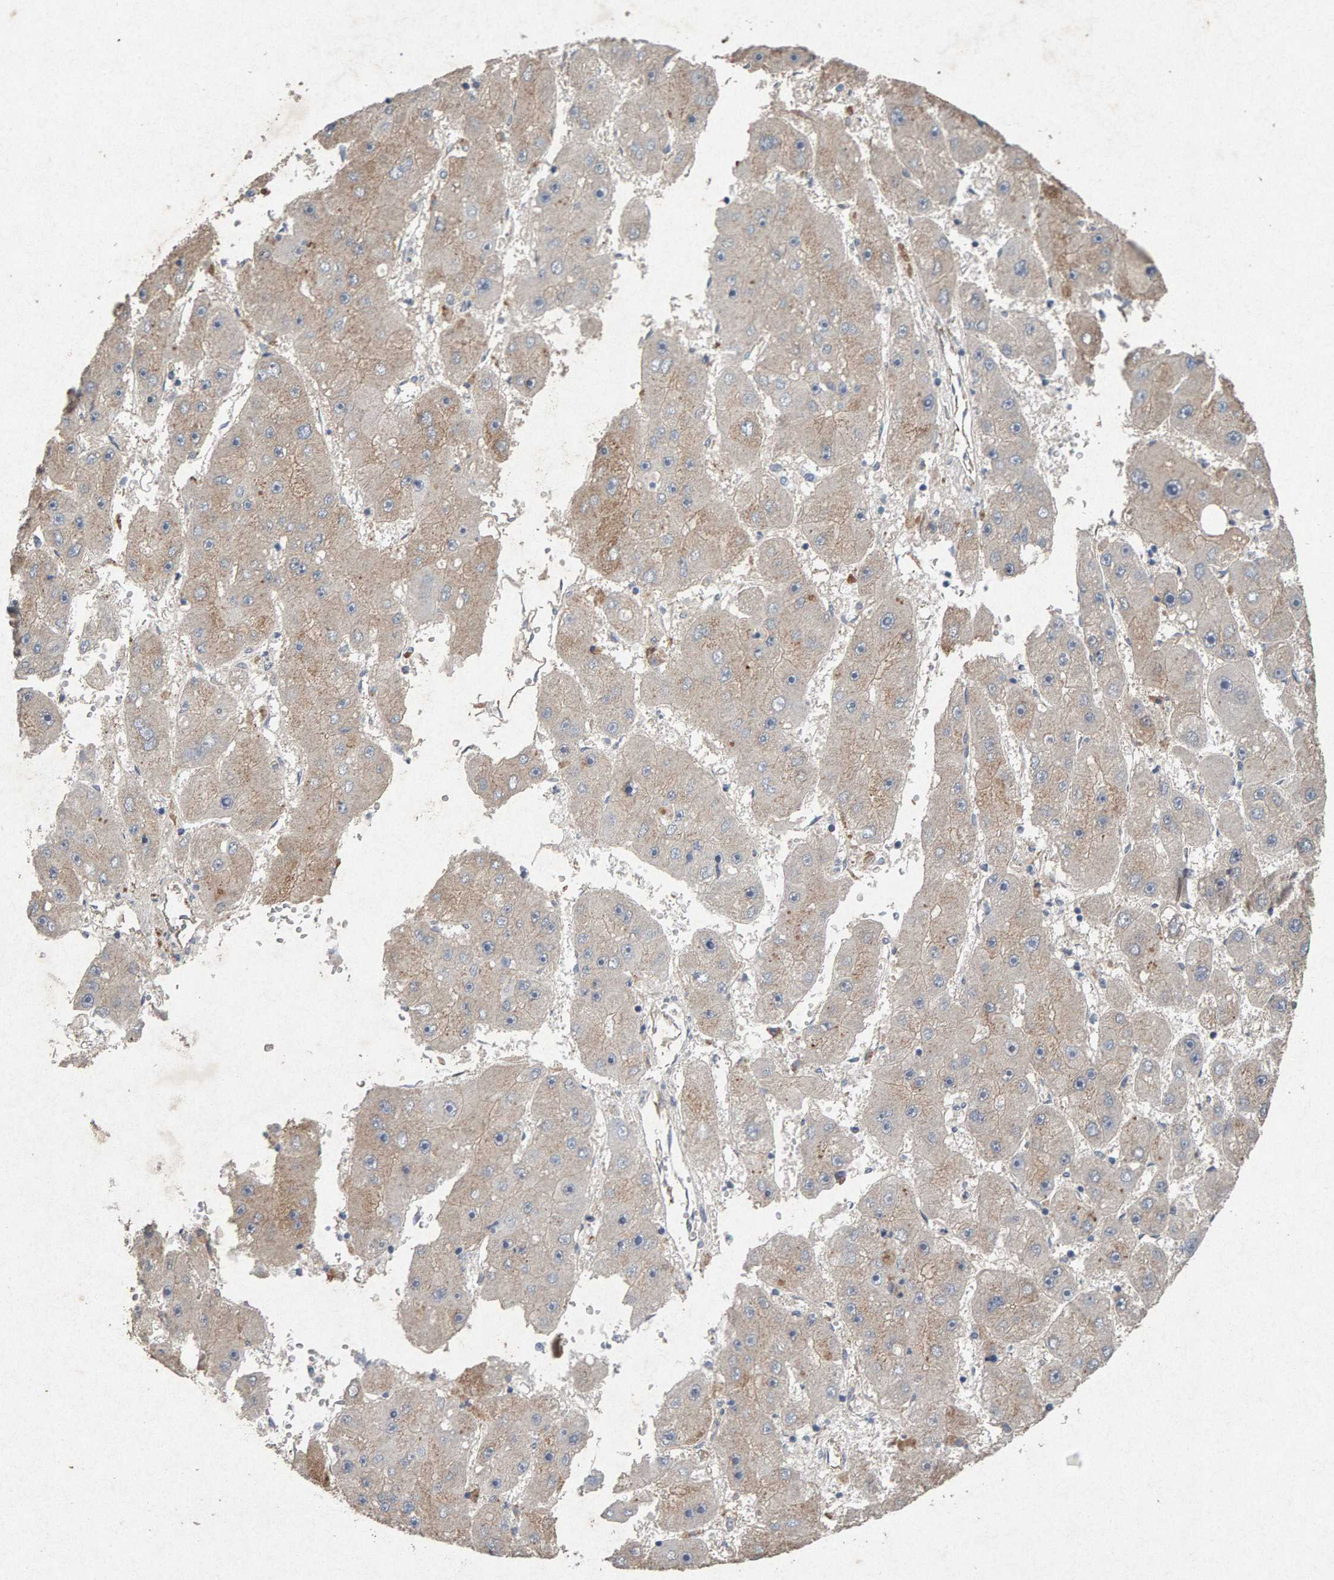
{"staining": {"intensity": "moderate", "quantity": "<25%", "location": "cytoplasmic/membranous"}, "tissue": "liver cancer", "cell_type": "Tumor cells", "image_type": "cancer", "snomed": [{"axis": "morphology", "description": "Carcinoma, Hepatocellular, NOS"}, {"axis": "topography", "description": "Liver"}], "caption": "Approximately <25% of tumor cells in human hepatocellular carcinoma (liver) display moderate cytoplasmic/membranous protein positivity as visualized by brown immunohistochemical staining.", "gene": "PTPRM", "patient": {"sex": "female", "age": 61}}